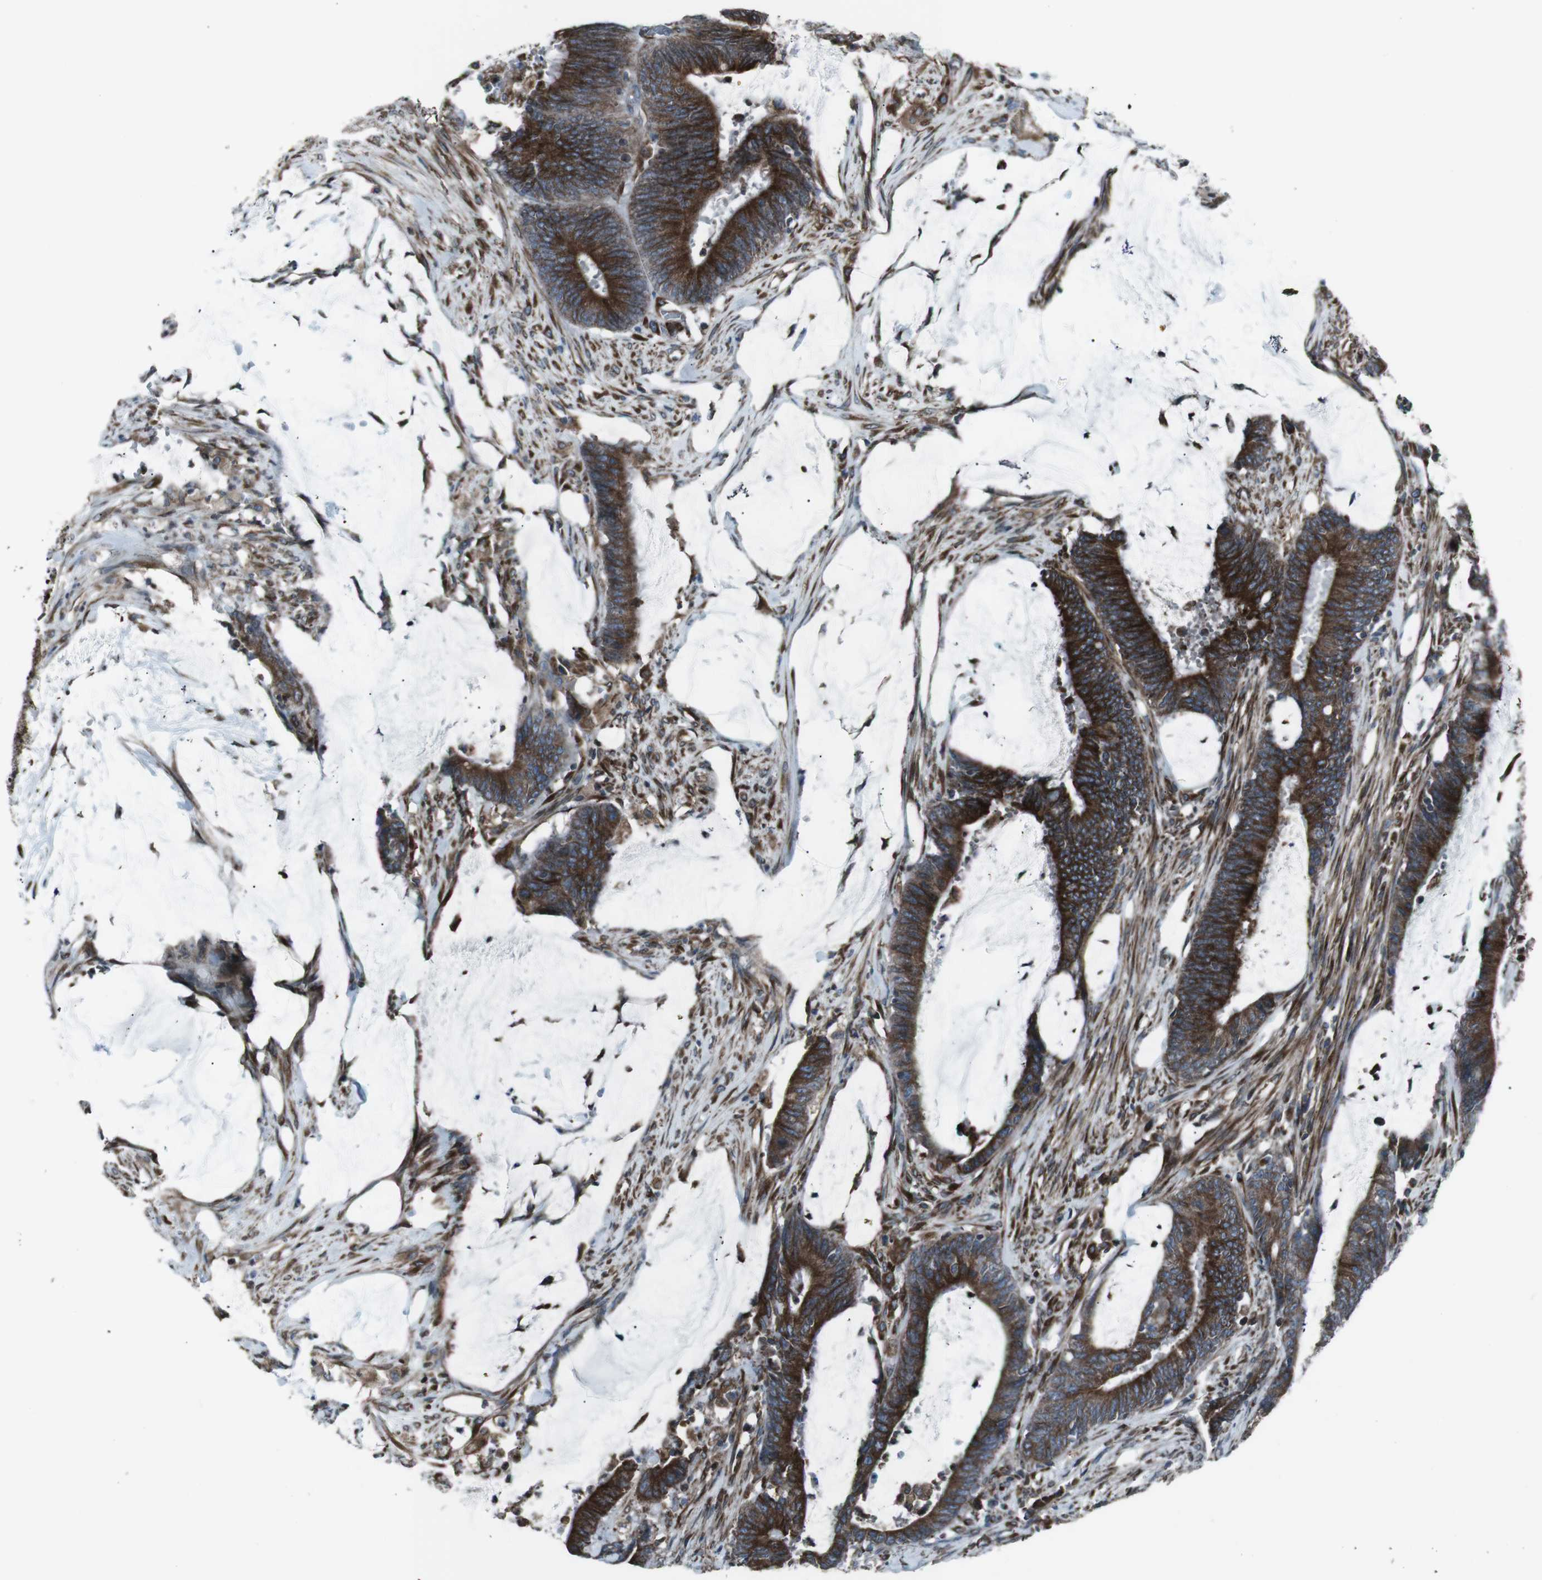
{"staining": {"intensity": "strong", "quantity": ">75%", "location": "cytoplasmic/membranous"}, "tissue": "colorectal cancer", "cell_type": "Tumor cells", "image_type": "cancer", "snomed": [{"axis": "morphology", "description": "Adenocarcinoma, NOS"}, {"axis": "topography", "description": "Rectum"}], "caption": "Protein expression by immunohistochemistry (IHC) shows strong cytoplasmic/membranous positivity in approximately >75% of tumor cells in colorectal cancer.", "gene": "LNPK", "patient": {"sex": "female", "age": 66}}